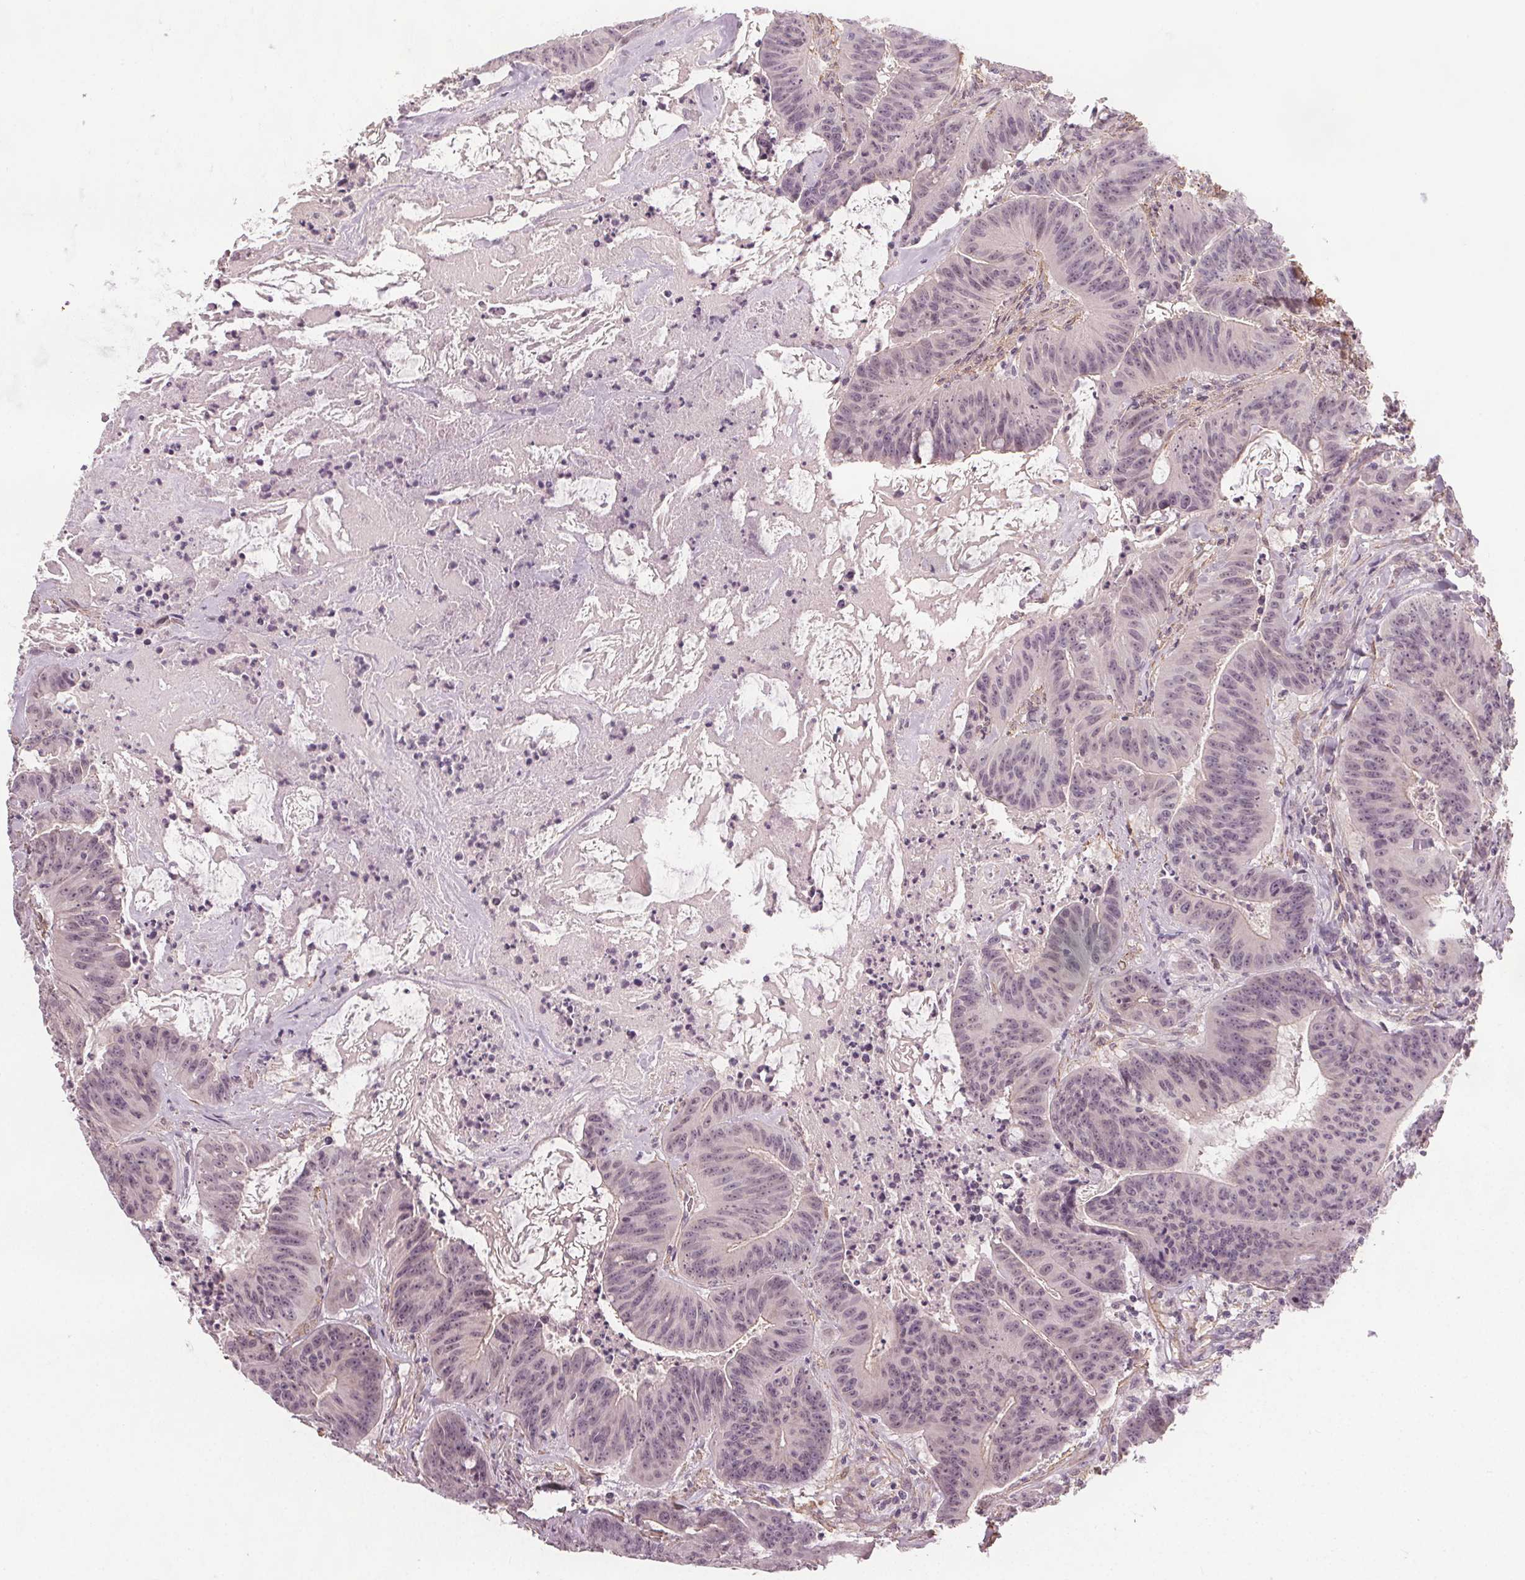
{"staining": {"intensity": "negative", "quantity": "none", "location": "none"}, "tissue": "colorectal cancer", "cell_type": "Tumor cells", "image_type": "cancer", "snomed": [{"axis": "morphology", "description": "Adenocarcinoma, NOS"}, {"axis": "topography", "description": "Colon"}], "caption": "Colorectal cancer was stained to show a protein in brown. There is no significant expression in tumor cells.", "gene": "PKP1", "patient": {"sex": "male", "age": 33}}